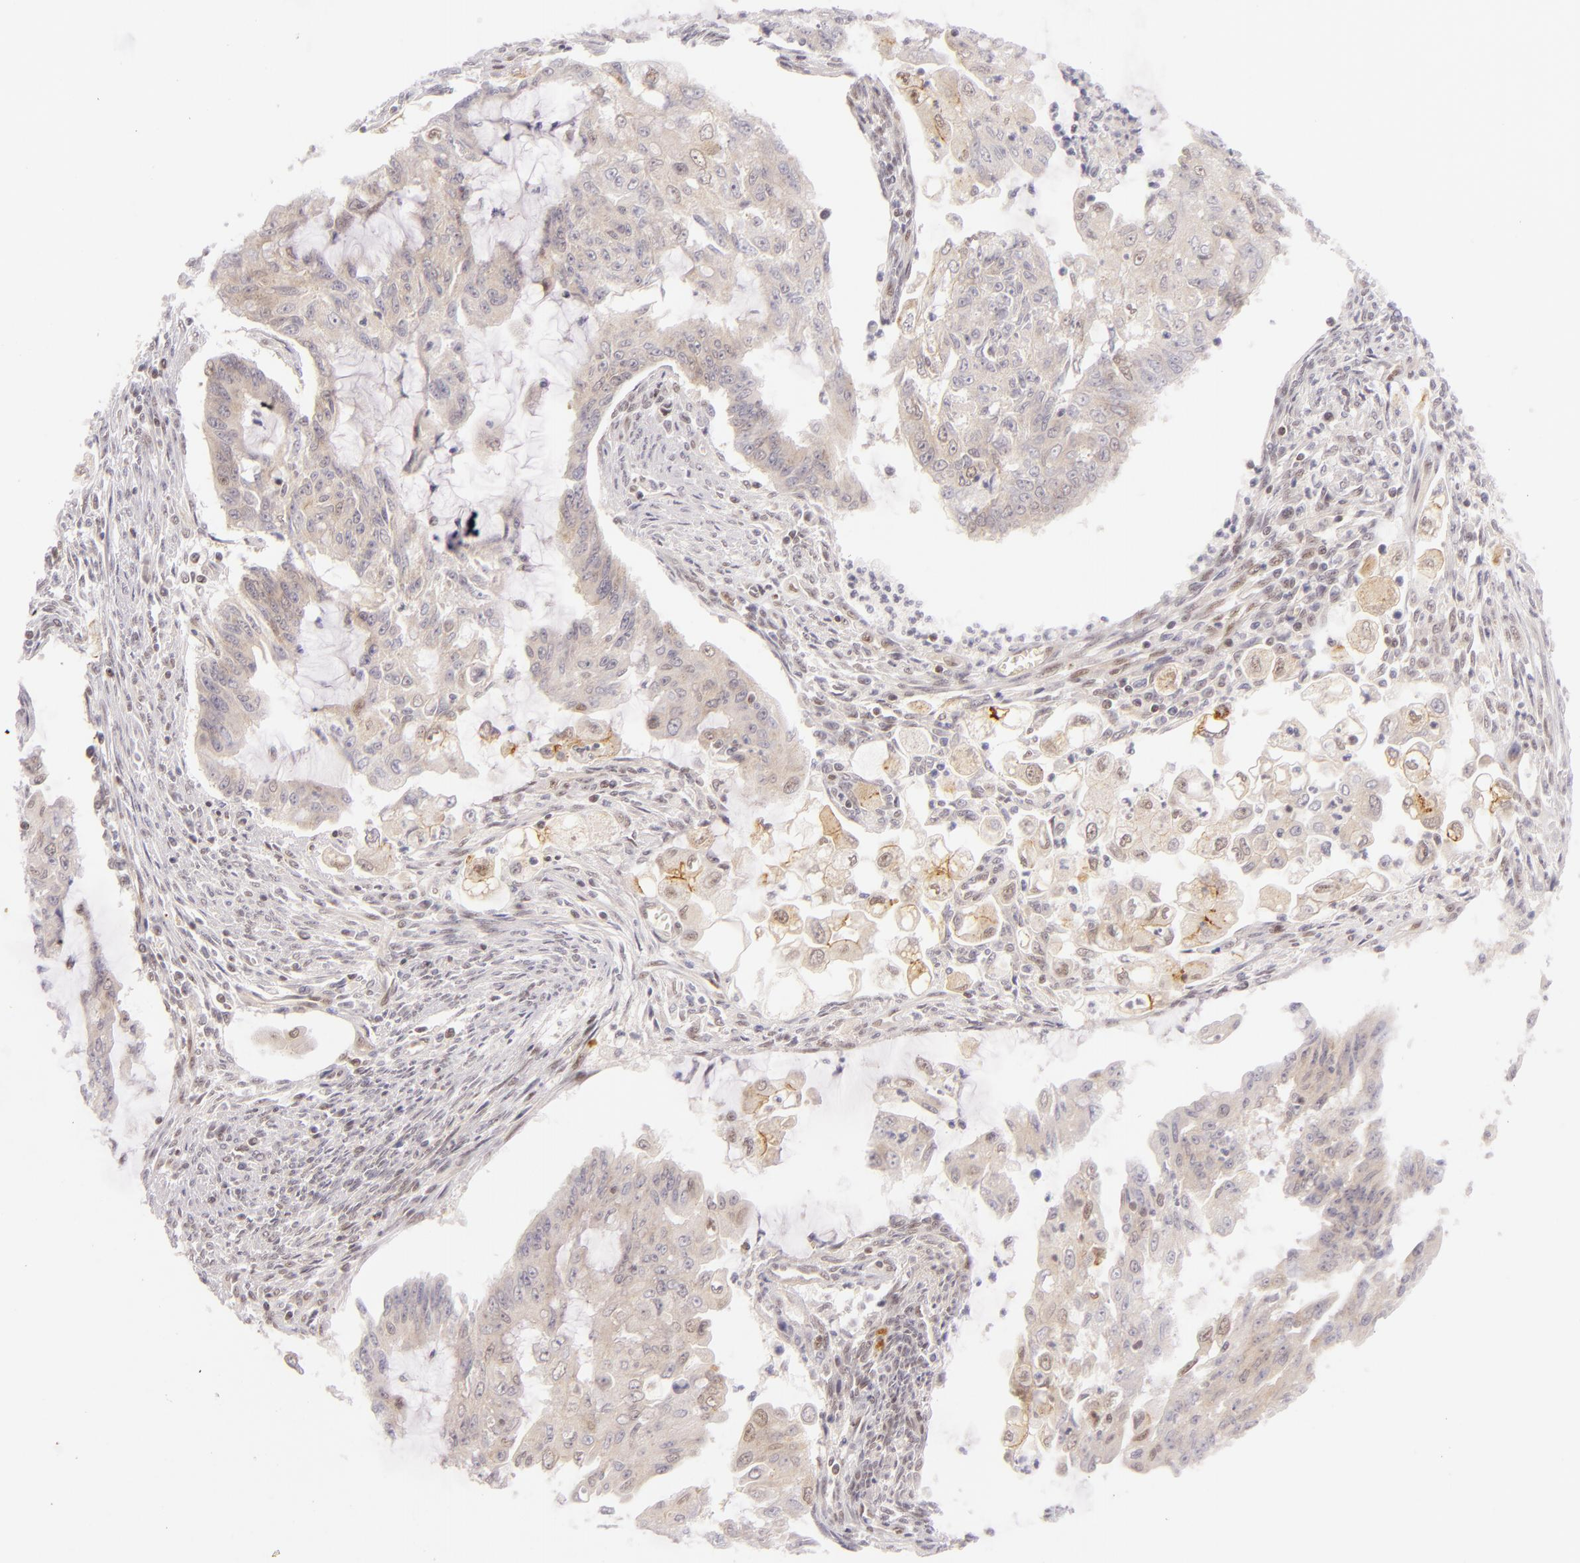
{"staining": {"intensity": "moderate", "quantity": "25%-75%", "location": "nuclear"}, "tissue": "endometrial cancer", "cell_type": "Tumor cells", "image_type": "cancer", "snomed": [{"axis": "morphology", "description": "Adenocarcinoma, NOS"}, {"axis": "topography", "description": "Endometrium"}], "caption": "The image shows staining of adenocarcinoma (endometrial), revealing moderate nuclear protein staining (brown color) within tumor cells. The protein of interest is stained brown, and the nuclei are stained in blue (DAB (3,3'-diaminobenzidine) IHC with brightfield microscopy, high magnification).", "gene": "BCL3", "patient": {"sex": "female", "age": 75}}